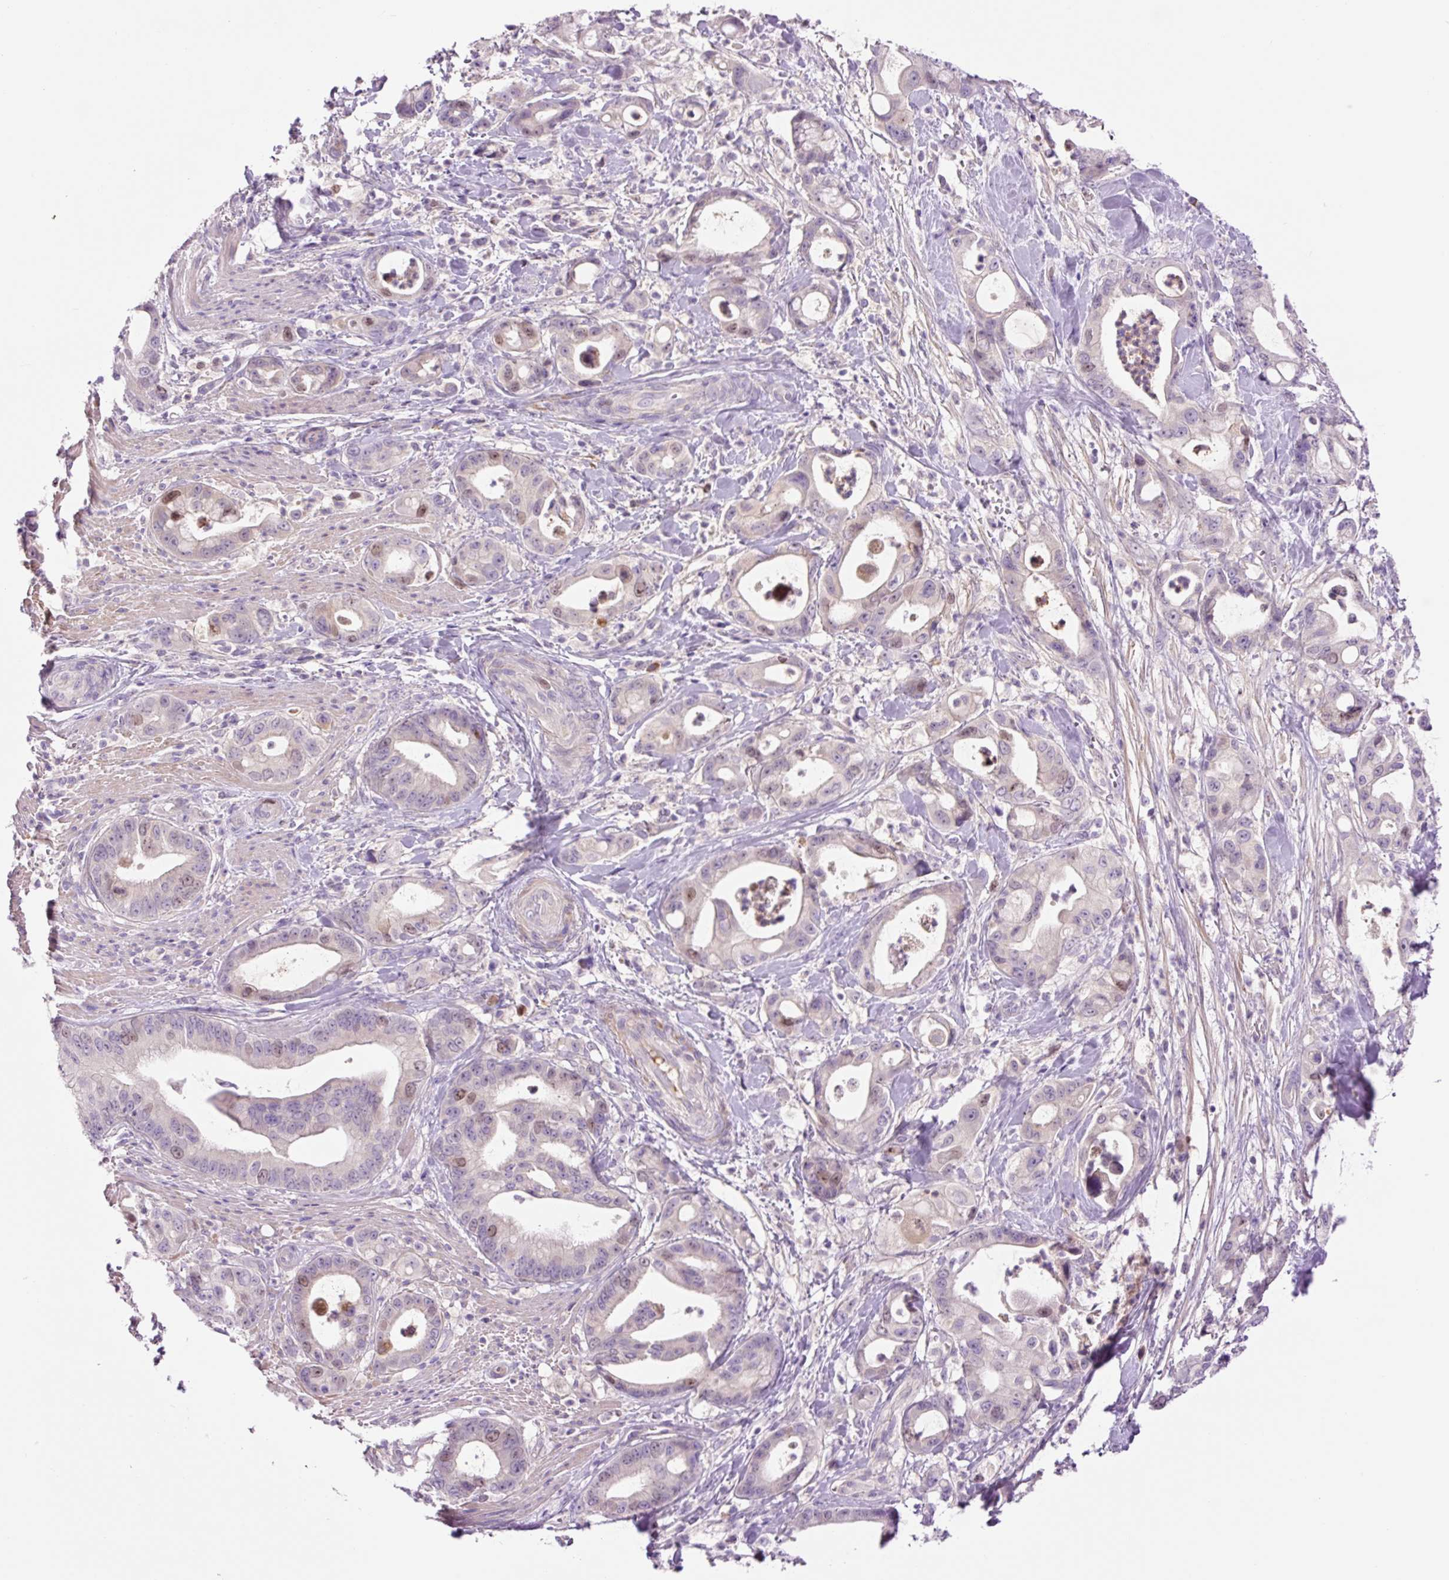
{"staining": {"intensity": "moderate", "quantity": "<25%", "location": "nuclear"}, "tissue": "pancreatic cancer", "cell_type": "Tumor cells", "image_type": "cancer", "snomed": [{"axis": "morphology", "description": "Adenocarcinoma, NOS"}, {"axis": "topography", "description": "Pancreas"}], "caption": "Pancreatic cancer was stained to show a protein in brown. There is low levels of moderate nuclear positivity in approximately <25% of tumor cells. The staining was performed using DAB to visualize the protein expression in brown, while the nuclei were stained in blue with hematoxylin (Magnification: 20x).", "gene": "DPPA4", "patient": {"sex": "male", "age": 68}}